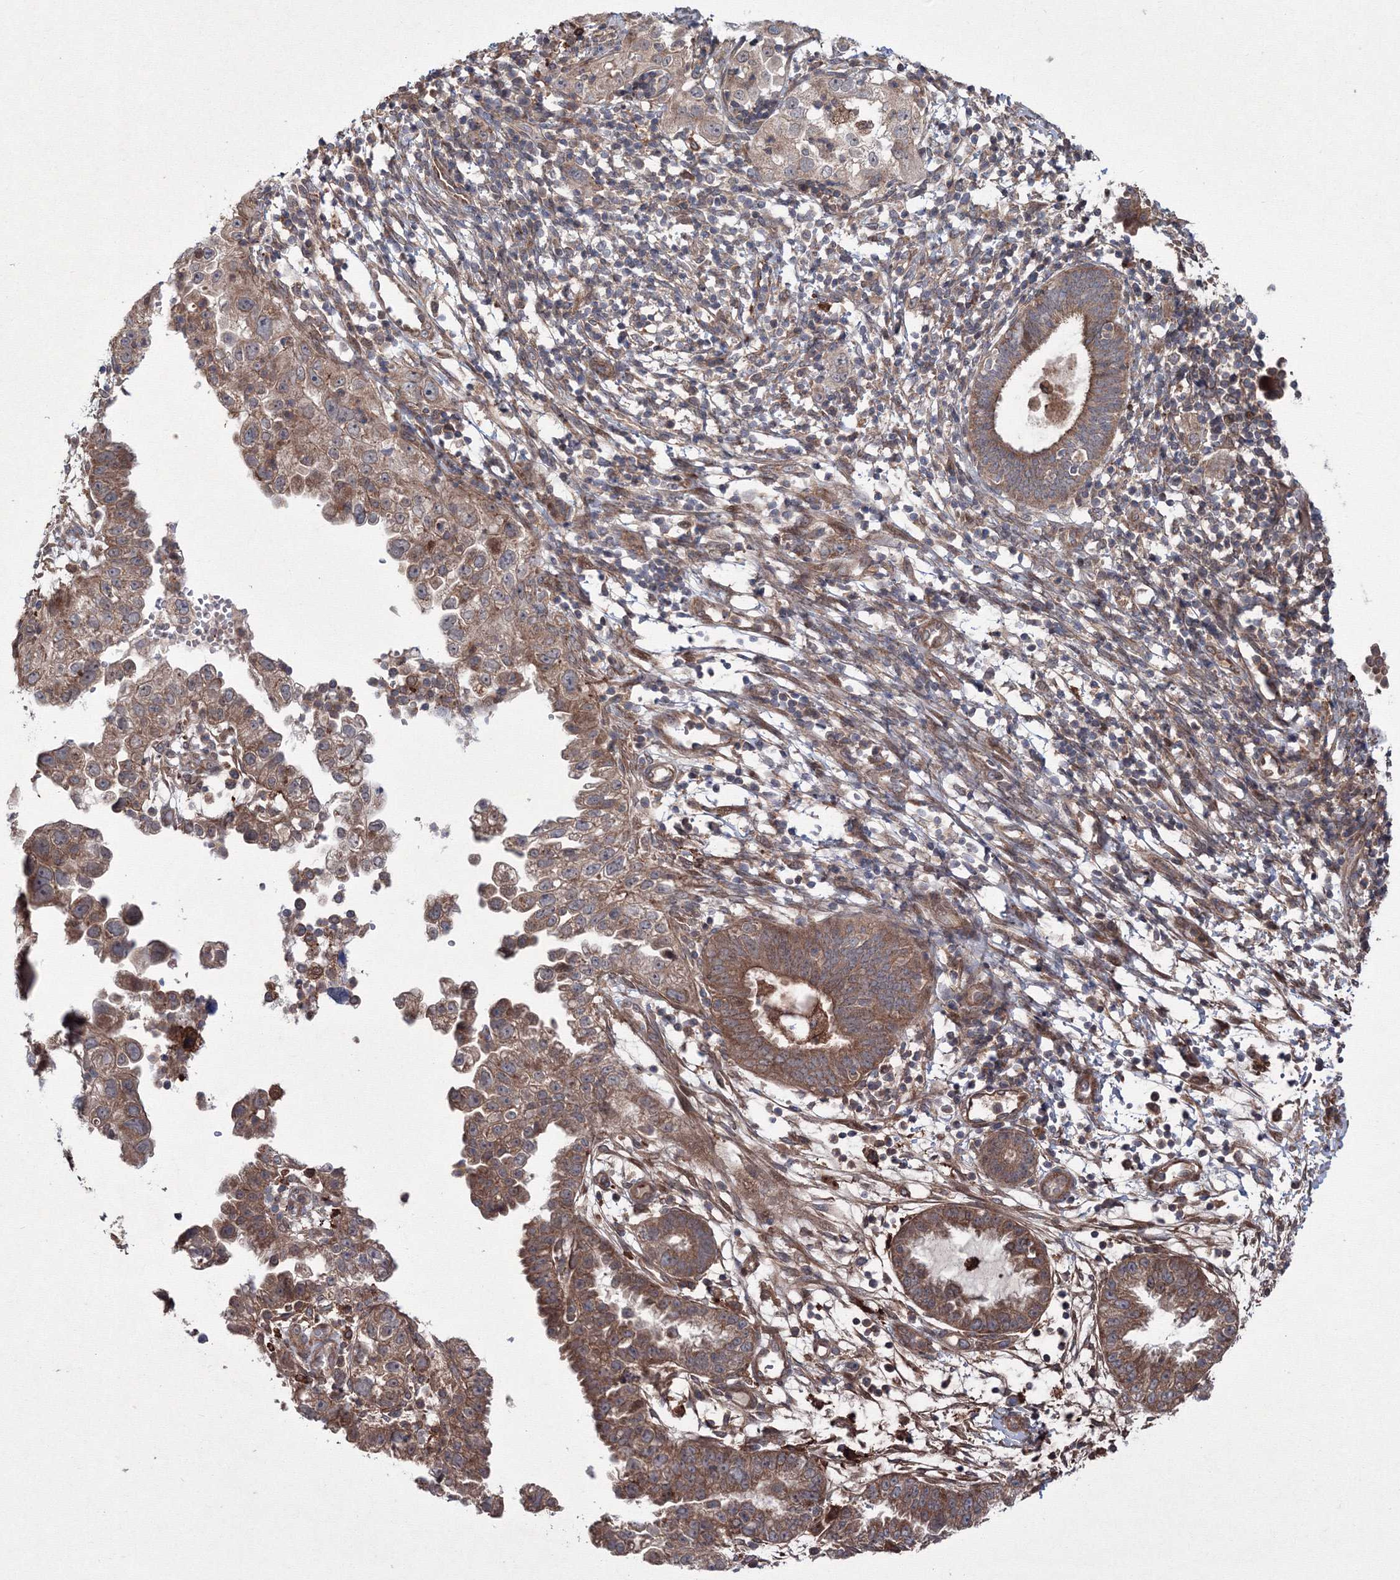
{"staining": {"intensity": "moderate", "quantity": ">75%", "location": "cytoplasmic/membranous"}, "tissue": "endometrial cancer", "cell_type": "Tumor cells", "image_type": "cancer", "snomed": [{"axis": "morphology", "description": "Adenocarcinoma, NOS"}, {"axis": "topography", "description": "Endometrium"}], "caption": "High-power microscopy captured an immunohistochemistry (IHC) micrograph of endometrial cancer, revealing moderate cytoplasmic/membranous positivity in approximately >75% of tumor cells. (brown staining indicates protein expression, while blue staining denotes nuclei).", "gene": "RANBP3L", "patient": {"sex": "female", "age": 85}}